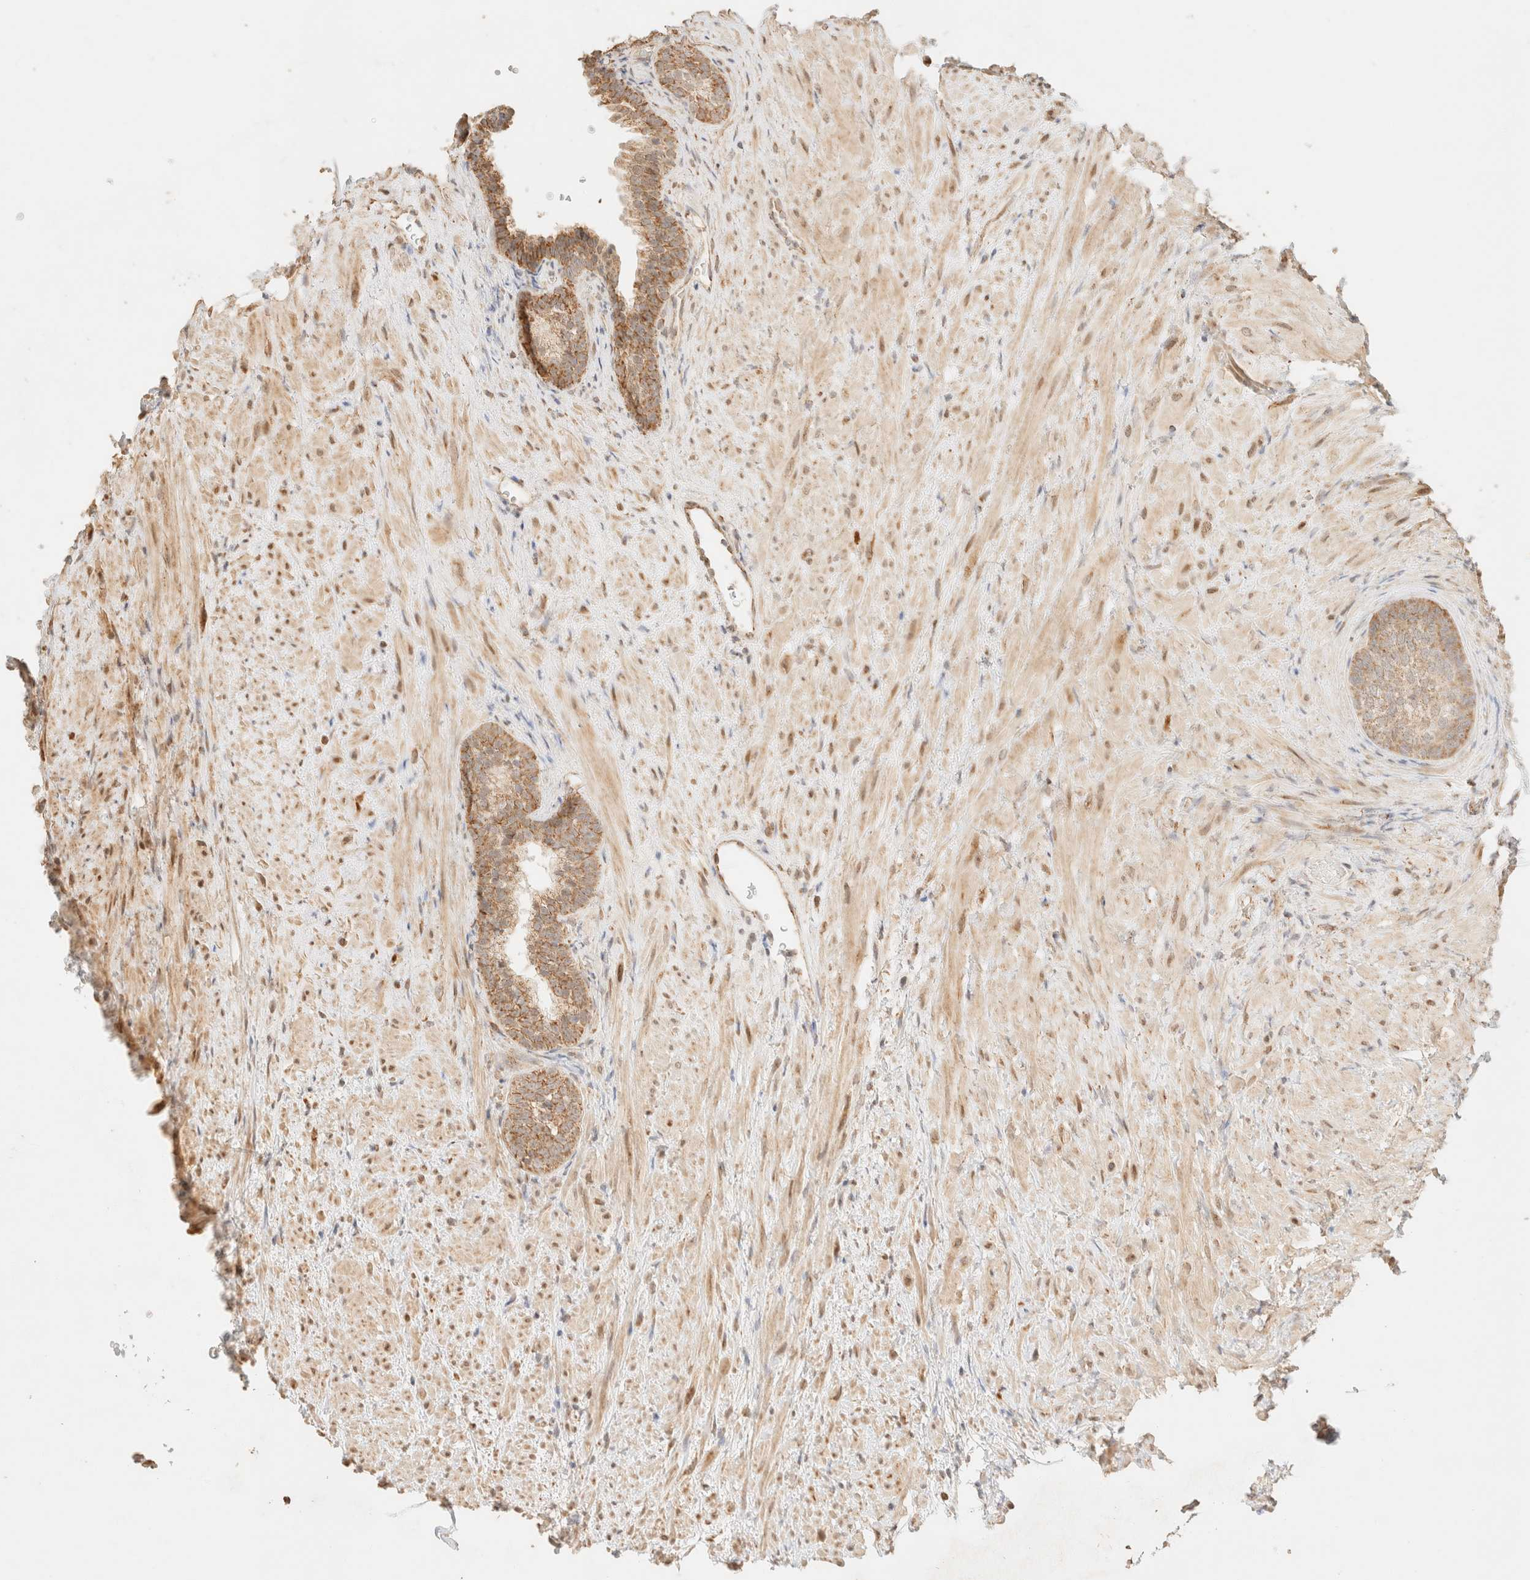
{"staining": {"intensity": "moderate", "quantity": ">75%", "location": "cytoplasmic/membranous"}, "tissue": "prostate", "cell_type": "Glandular cells", "image_type": "normal", "snomed": [{"axis": "morphology", "description": "Normal tissue, NOS"}, {"axis": "topography", "description": "Prostate"}], "caption": "A brown stain shows moderate cytoplasmic/membranous positivity of a protein in glandular cells of normal human prostate. Using DAB (brown) and hematoxylin (blue) stains, captured at high magnification using brightfield microscopy.", "gene": "TACO1", "patient": {"sex": "male", "age": 76}}